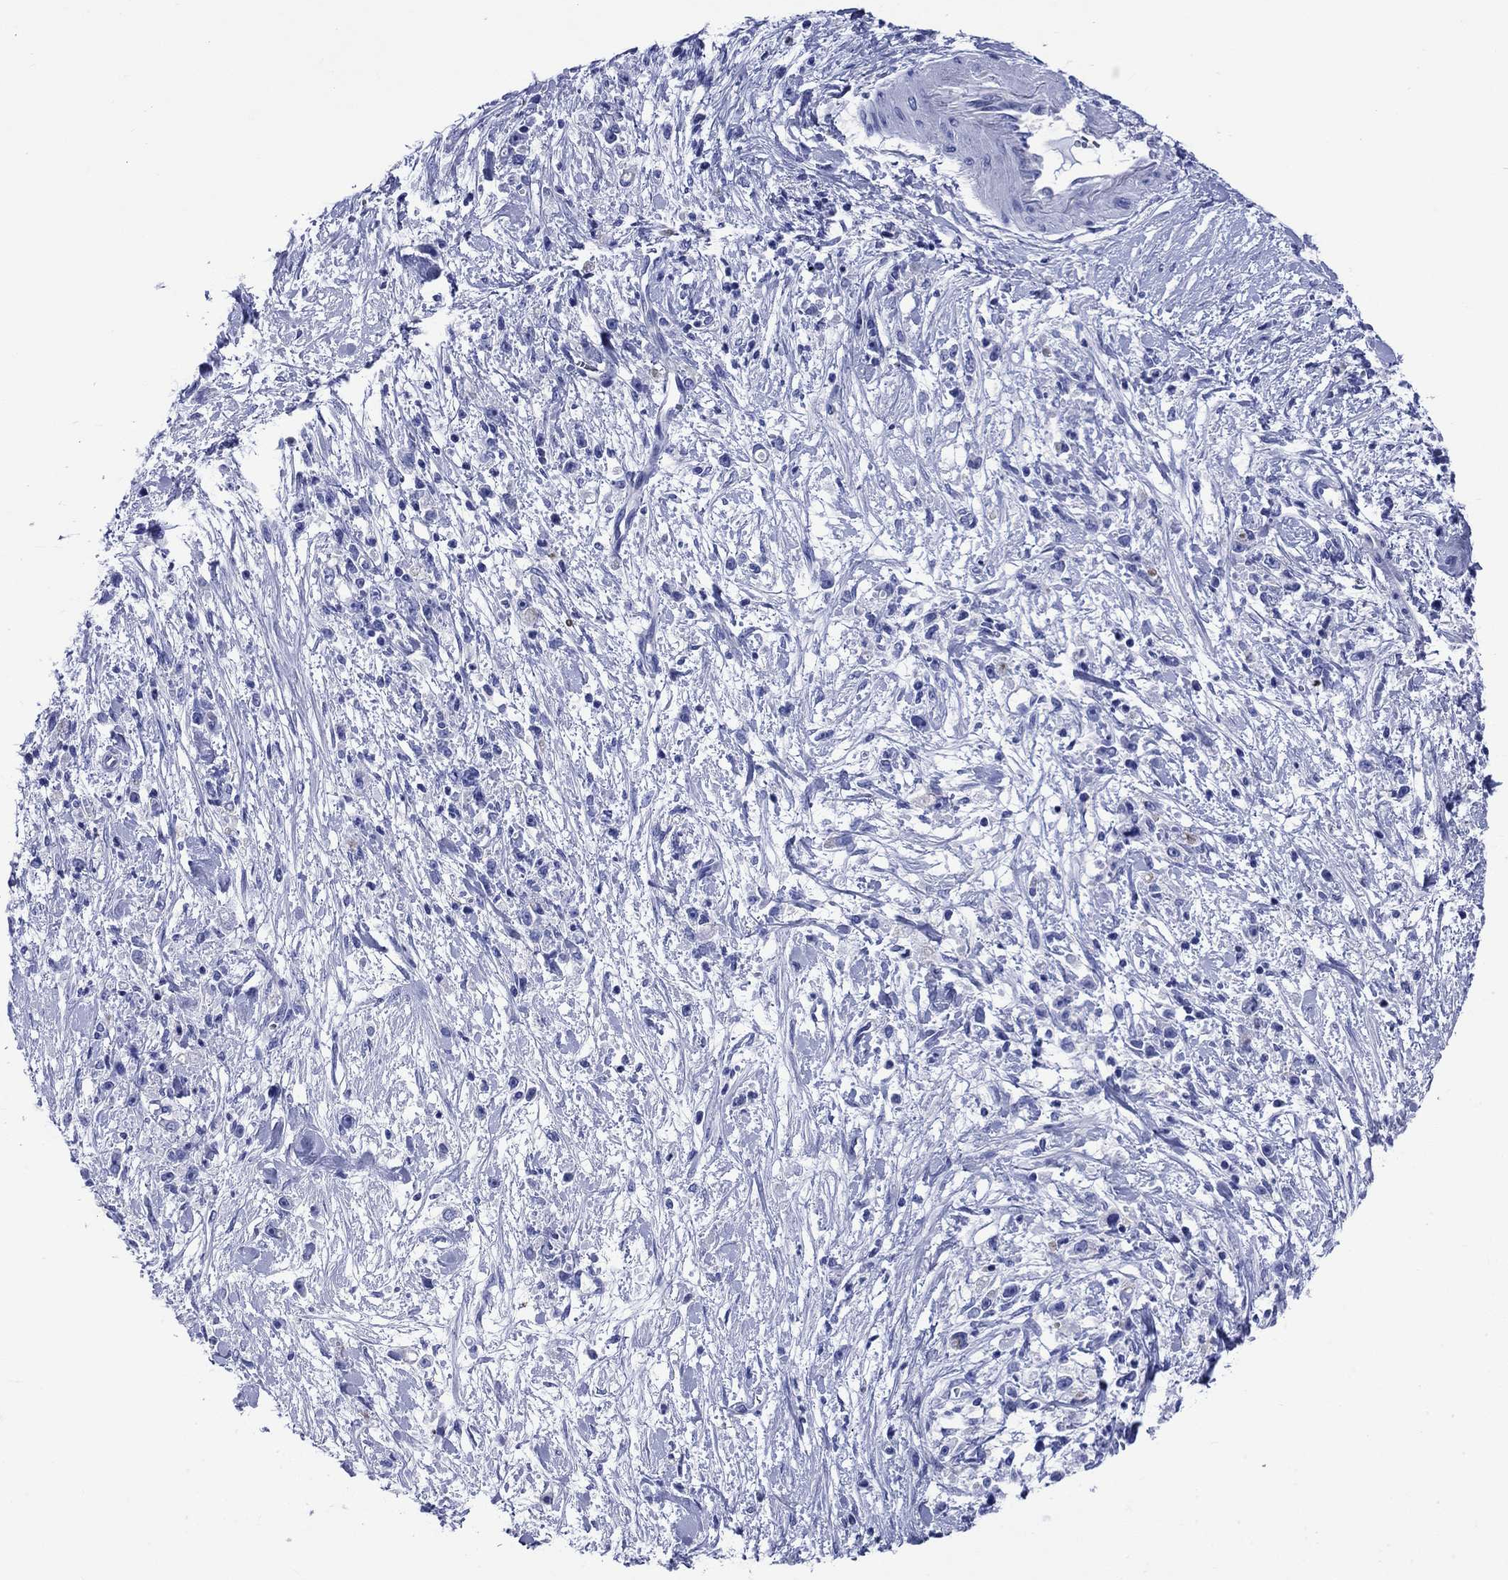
{"staining": {"intensity": "negative", "quantity": "none", "location": "none"}, "tissue": "stomach cancer", "cell_type": "Tumor cells", "image_type": "cancer", "snomed": [{"axis": "morphology", "description": "Adenocarcinoma, NOS"}, {"axis": "topography", "description": "Stomach"}], "caption": "Human stomach cancer stained for a protein using immunohistochemistry (IHC) exhibits no expression in tumor cells.", "gene": "SLC1A2", "patient": {"sex": "female", "age": 59}}